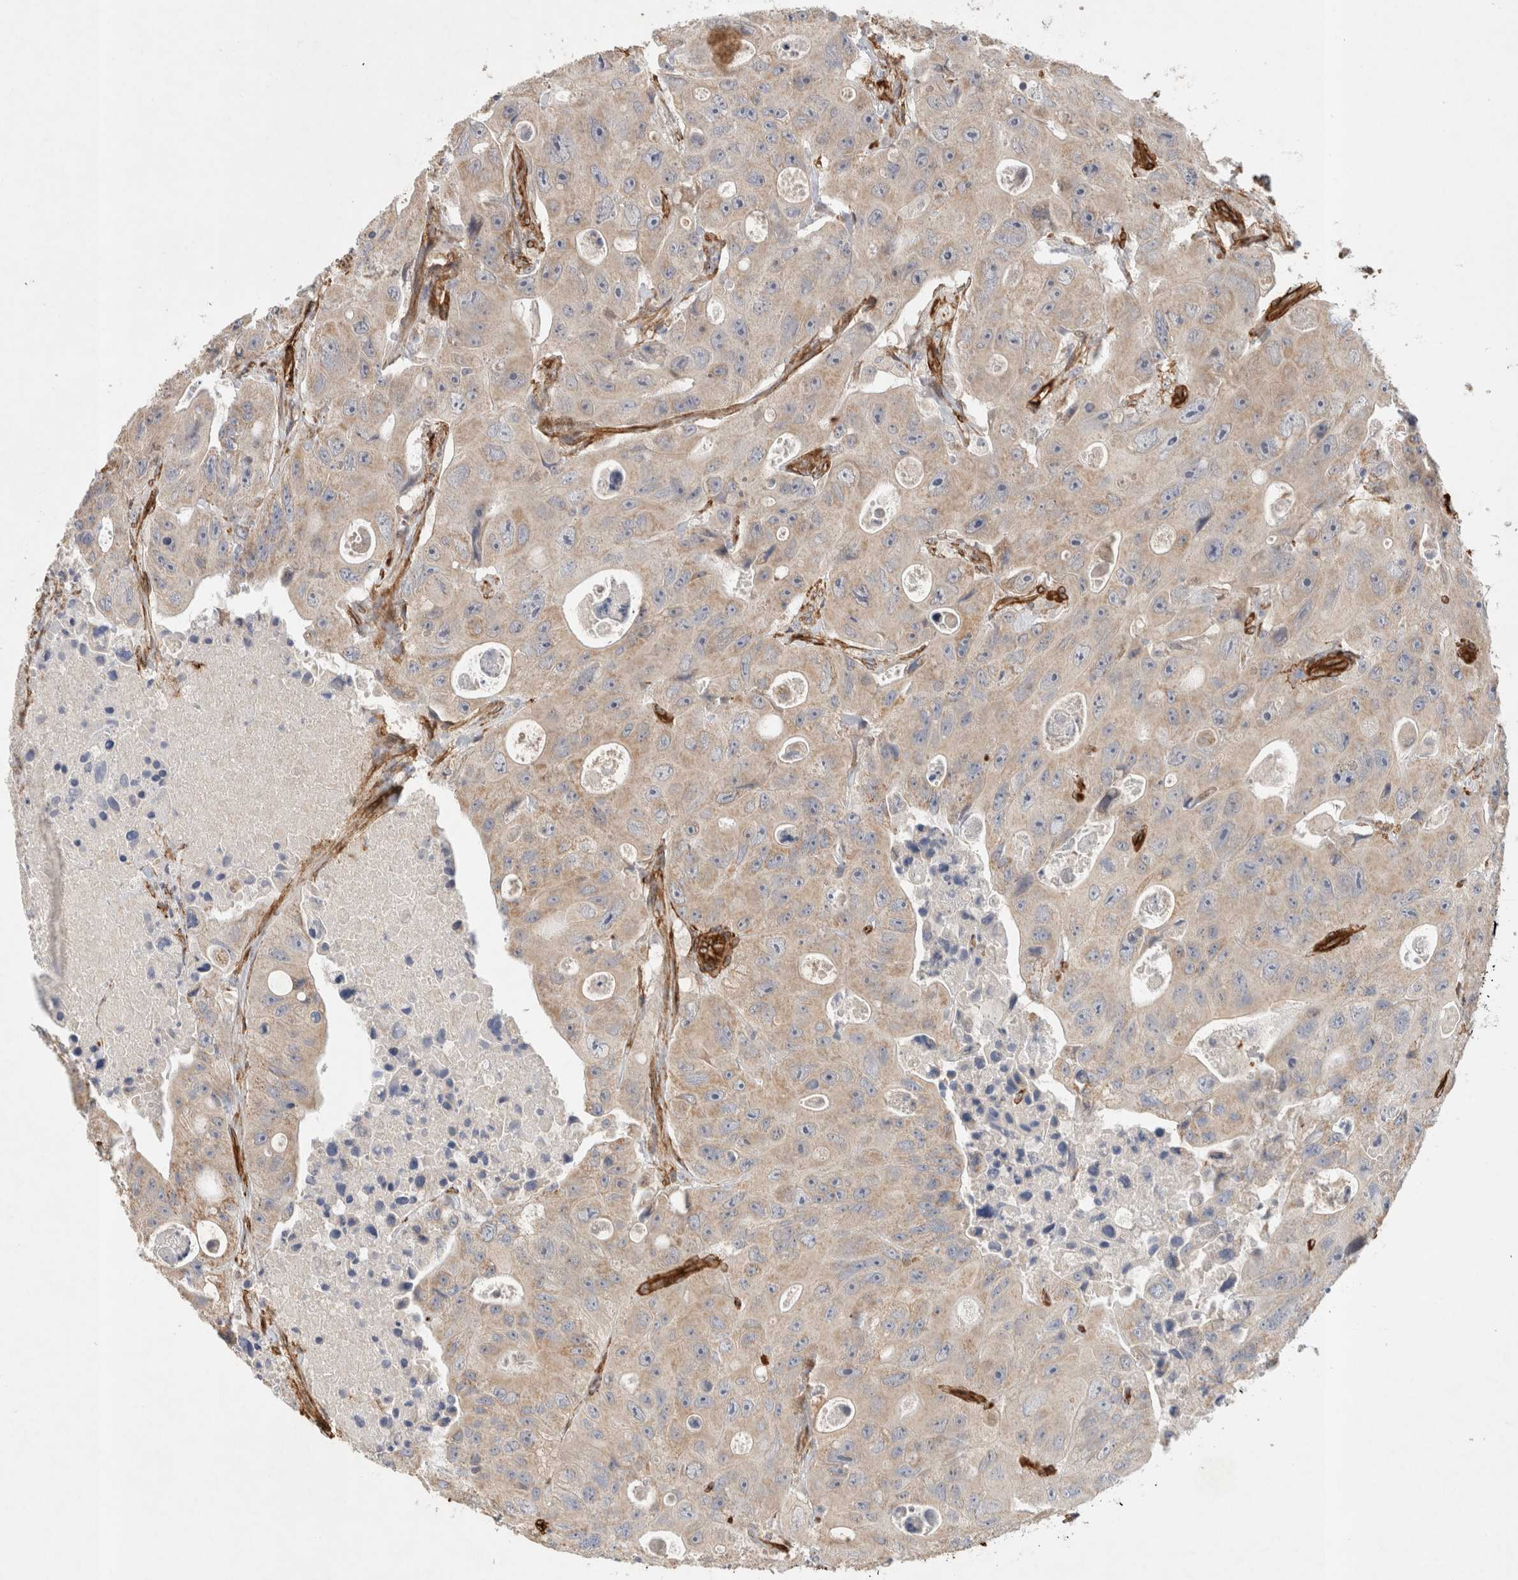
{"staining": {"intensity": "weak", "quantity": ">75%", "location": "cytoplasmic/membranous"}, "tissue": "colorectal cancer", "cell_type": "Tumor cells", "image_type": "cancer", "snomed": [{"axis": "morphology", "description": "Adenocarcinoma, NOS"}, {"axis": "topography", "description": "Colon"}], "caption": "A high-resolution image shows immunohistochemistry staining of adenocarcinoma (colorectal), which displays weak cytoplasmic/membranous positivity in about >75% of tumor cells. (DAB (3,3'-diaminobenzidine) IHC with brightfield microscopy, high magnification).", "gene": "JMJD4", "patient": {"sex": "female", "age": 46}}